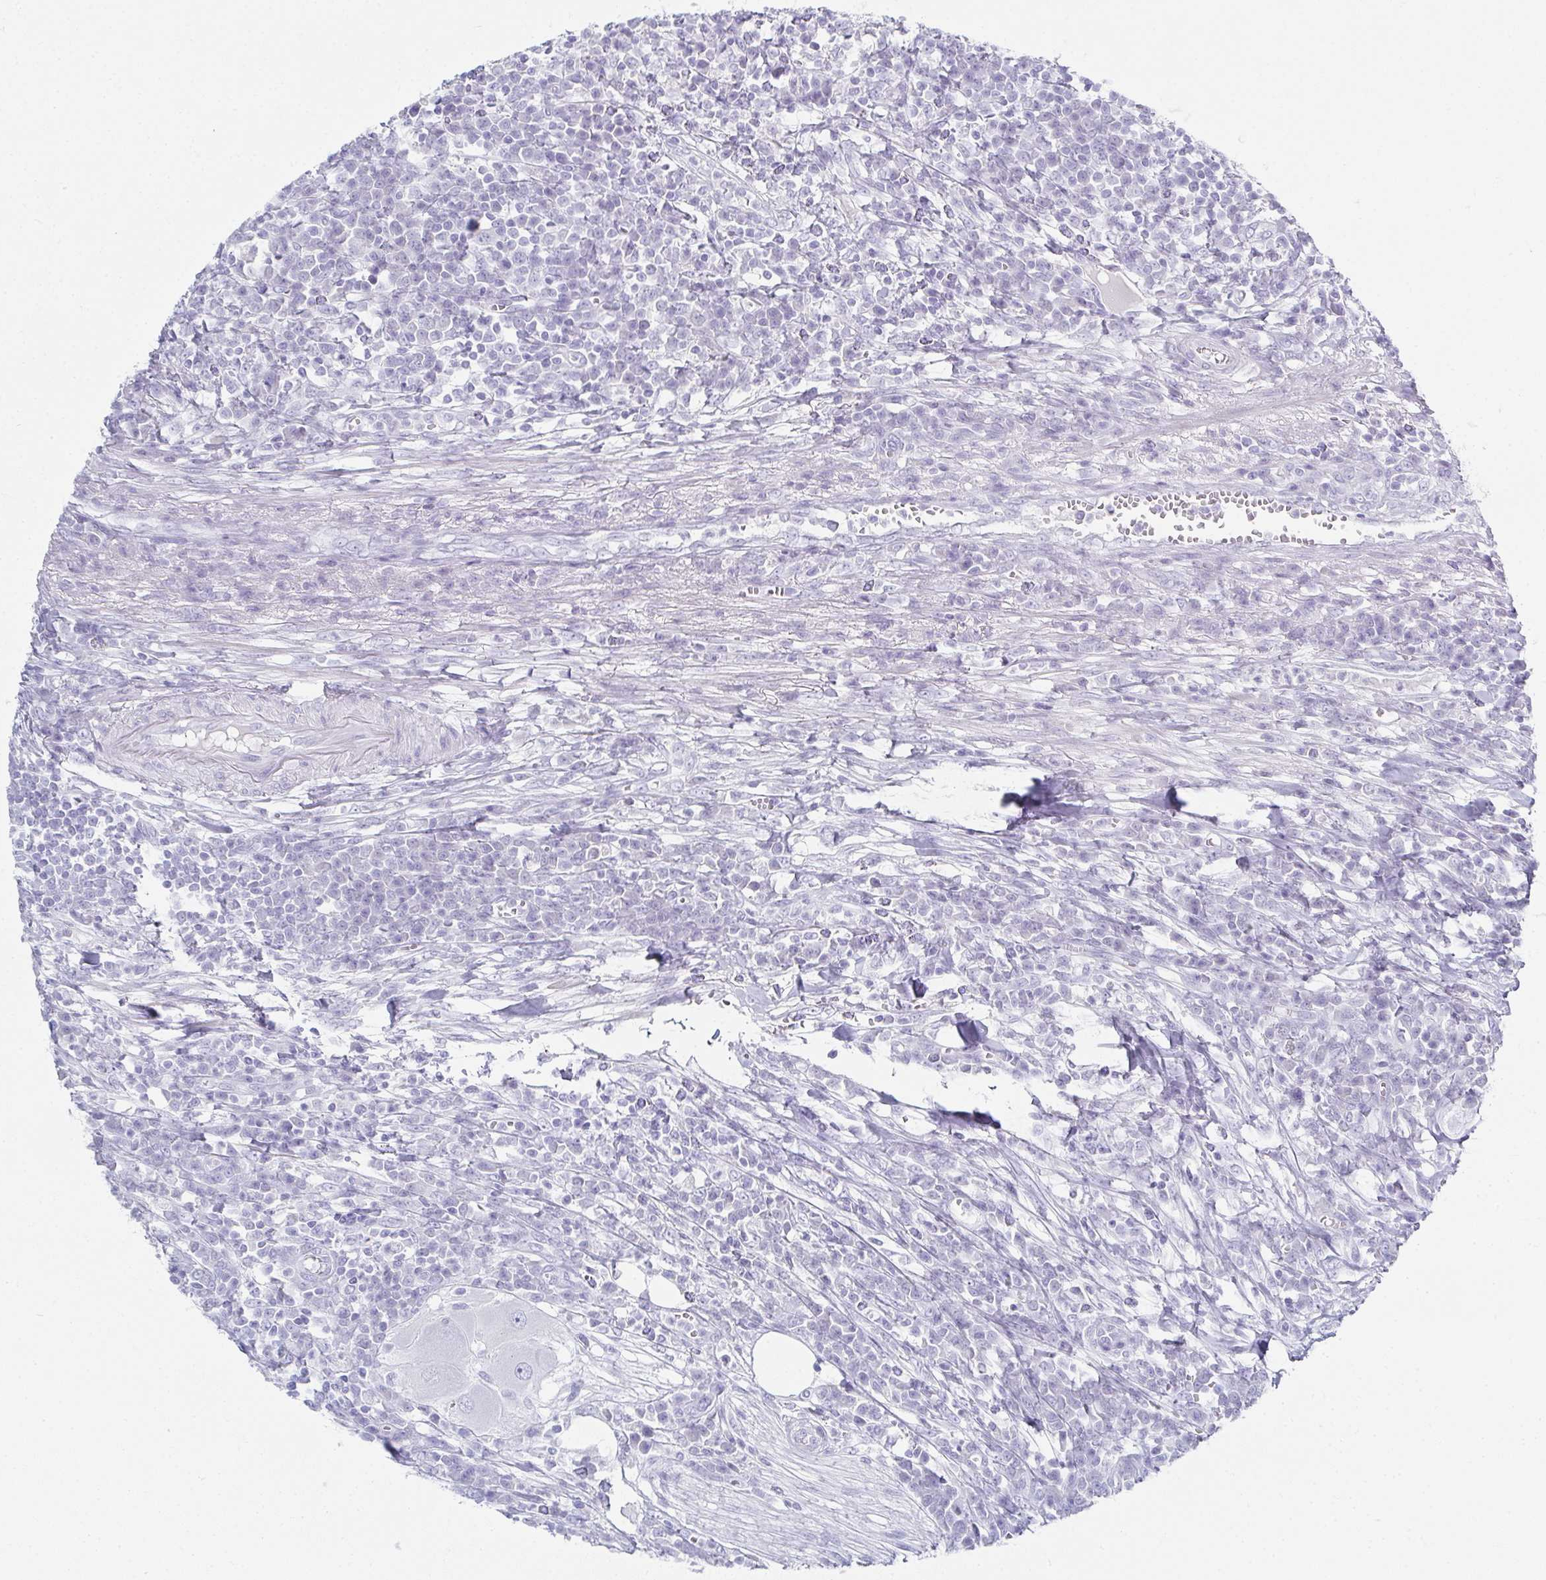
{"staining": {"intensity": "negative", "quantity": "none", "location": "none"}, "tissue": "colorectal cancer", "cell_type": "Tumor cells", "image_type": "cancer", "snomed": [{"axis": "morphology", "description": "Adenocarcinoma, NOS"}, {"axis": "topography", "description": "Colon"}], "caption": "Immunohistochemical staining of human colorectal cancer (adenocarcinoma) demonstrates no significant expression in tumor cells. (DAB (3,3'-diaminobenzidine) immunohistochemistry visualized using brightfield microscopy, high magnification).", "gene": "SYCP1", "patient": {"sex": "male", "age": 65}}